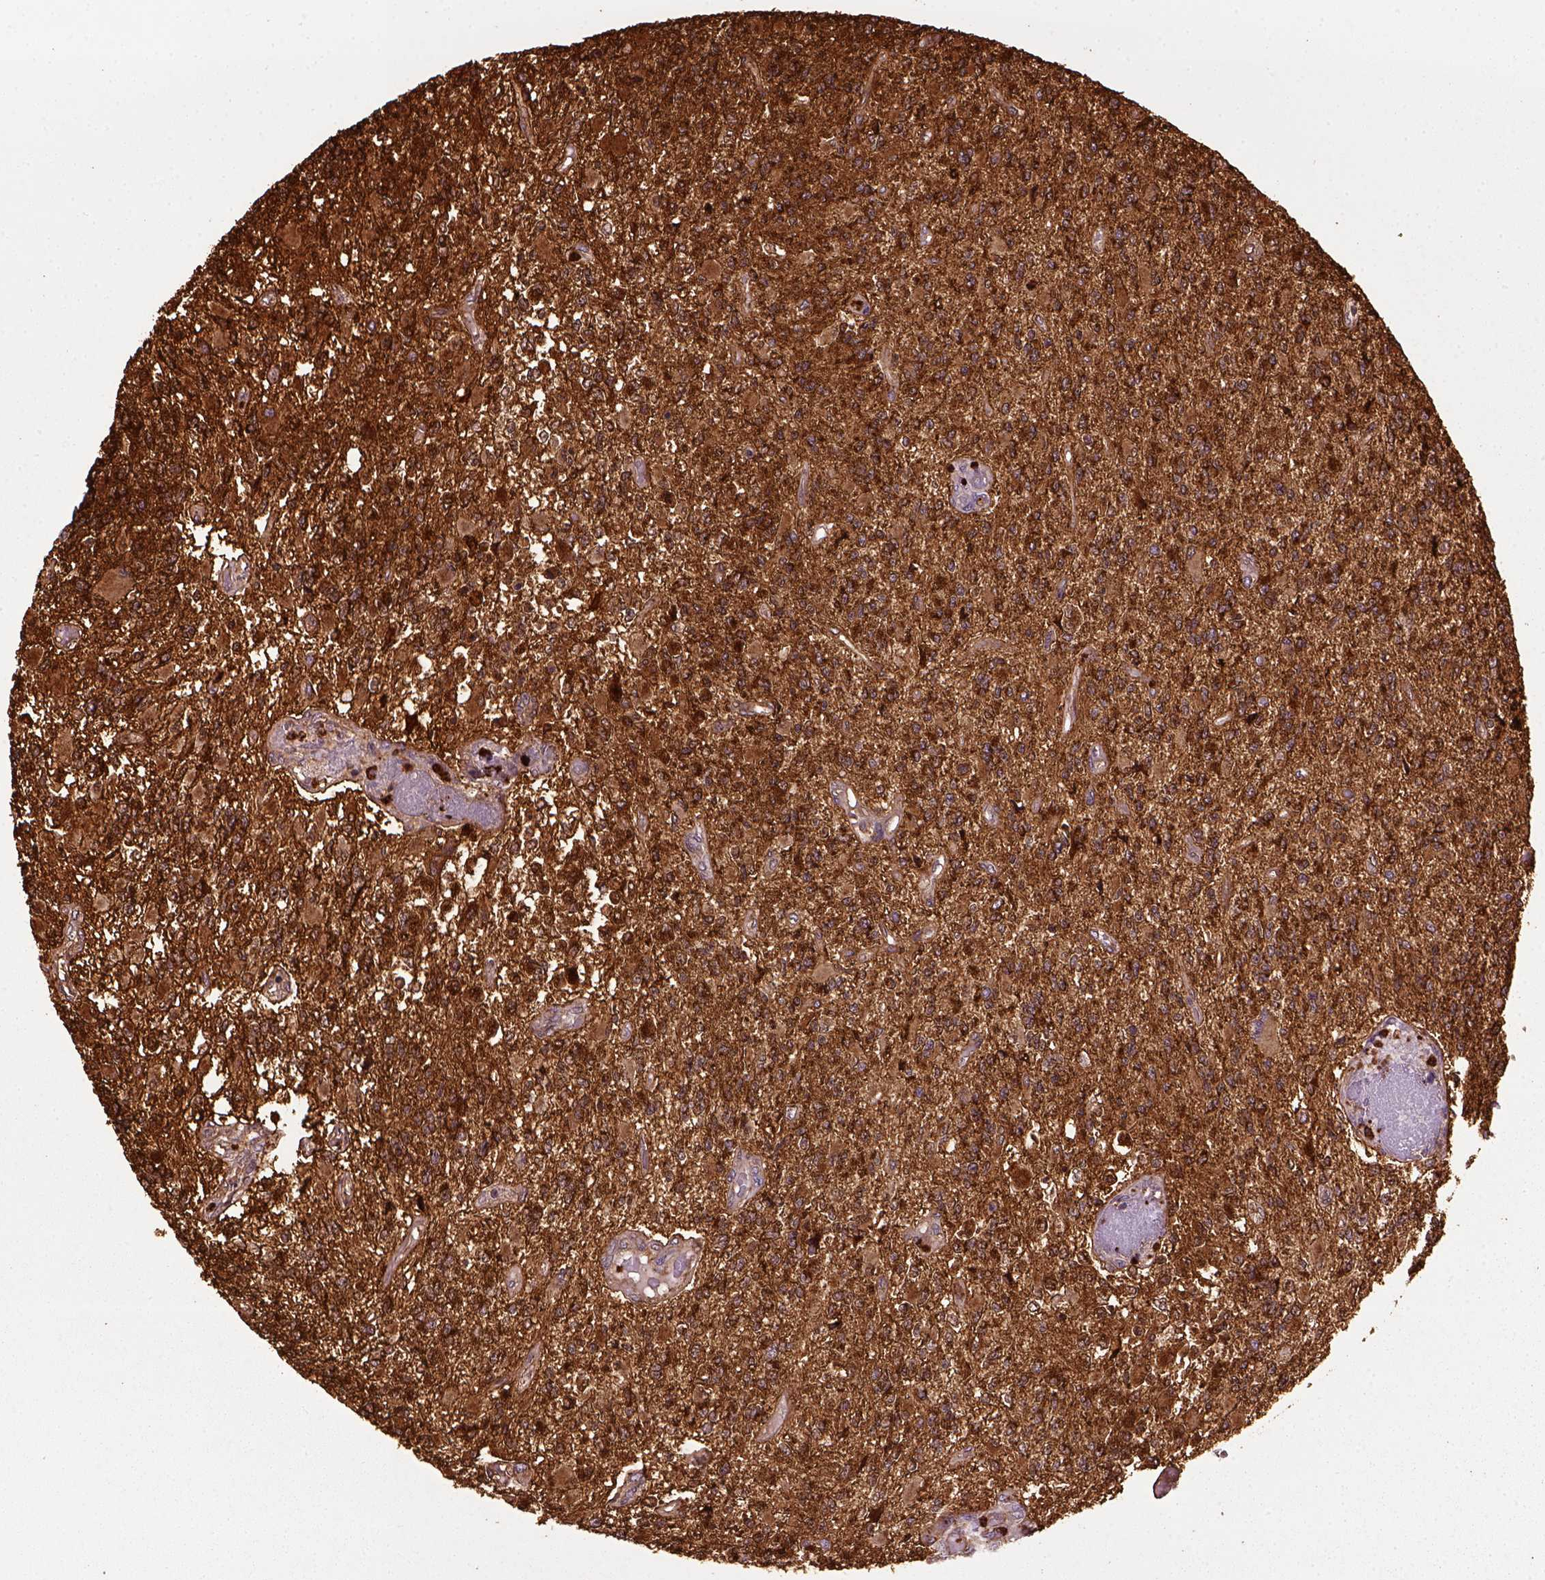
{"staining": {"intensity": "strong", "quantity": "25%-75%", "location": "cytoplasmic/membranous"}, "tissue": "glioma", "cell_type": "Tumor cells", "image_type": "cancer", "snomed": [{"axis": "morphology", "description": "Glioma, malignant, High grade"}, {"axis": "topography", "description": "Brain"}], "caption": "A brown stain labels strong cytoplasmic/membranous staining of a protein in glioma tumor cells. (Stains: DAB (3,3'-diaminobenzidine) in brown, nuclei in blue, Microscopy: brightfield microscopy at high magnification).", "gene": "MARCKS", "patient": {"sex": "female", "age": 63}}